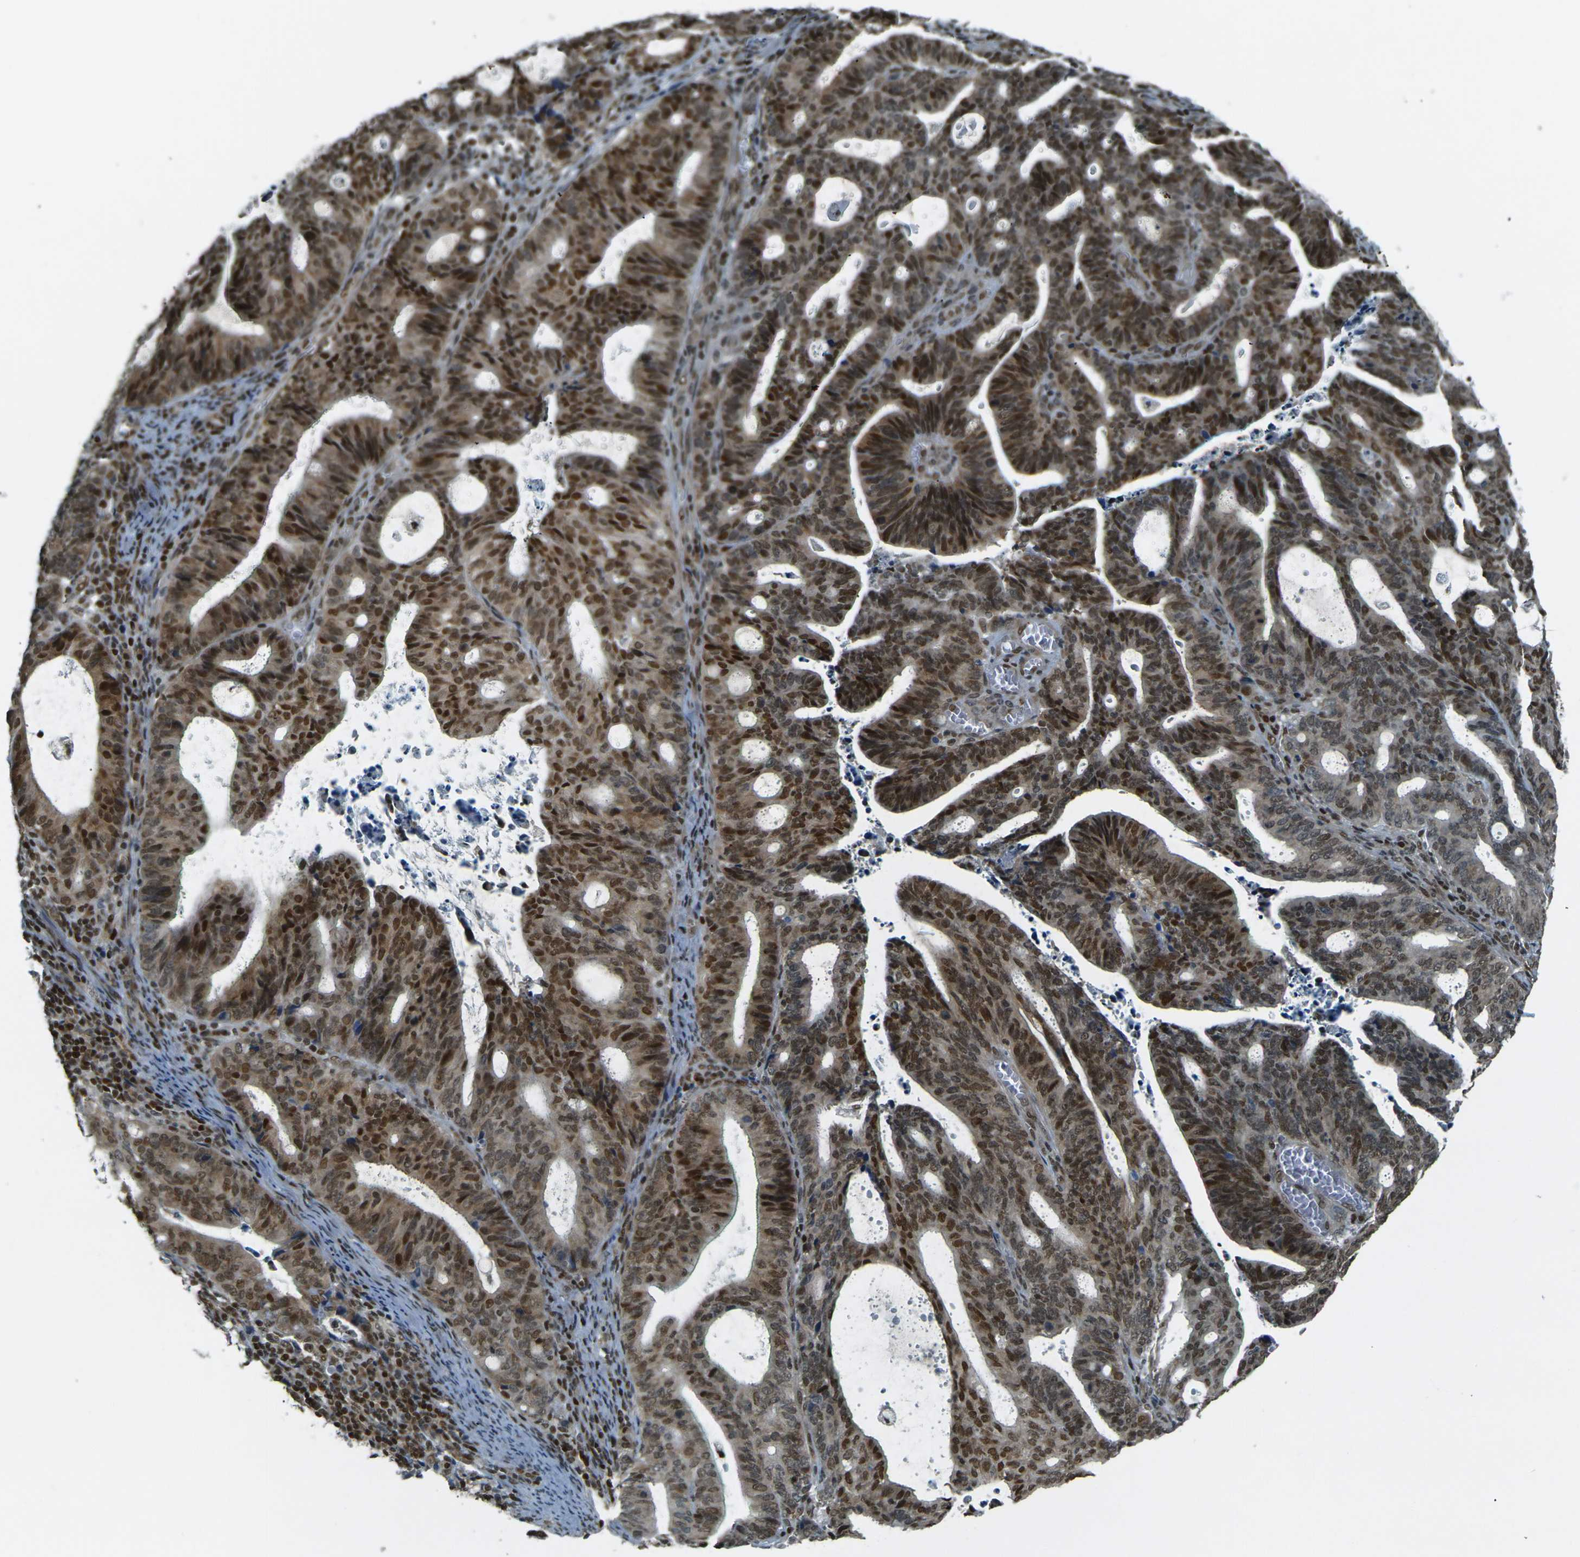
{"staining": {"intensity": "strong", "quantity": ">75%", "location": "cytoplasmic/membranous,nuclear"}, "tissue": "endometrial cancer", "cell_type": "Tumor cells", "image_type": "cancer", "snomed": [{"axis": "morphology", "description": "Adenocarcinoma, NOS"}, {"axis": "topography", "description": "Uterus"}], "caption": "A brown stain shows strong cytoplasmic/membranous and nuclear positivity of a protein in endometrial cancer tumor cells. The protein is shown in brown color, while the nuclei are stained blue.", "gene": "NHEJ1", "patient": {"sex": "female", "age": 83}}